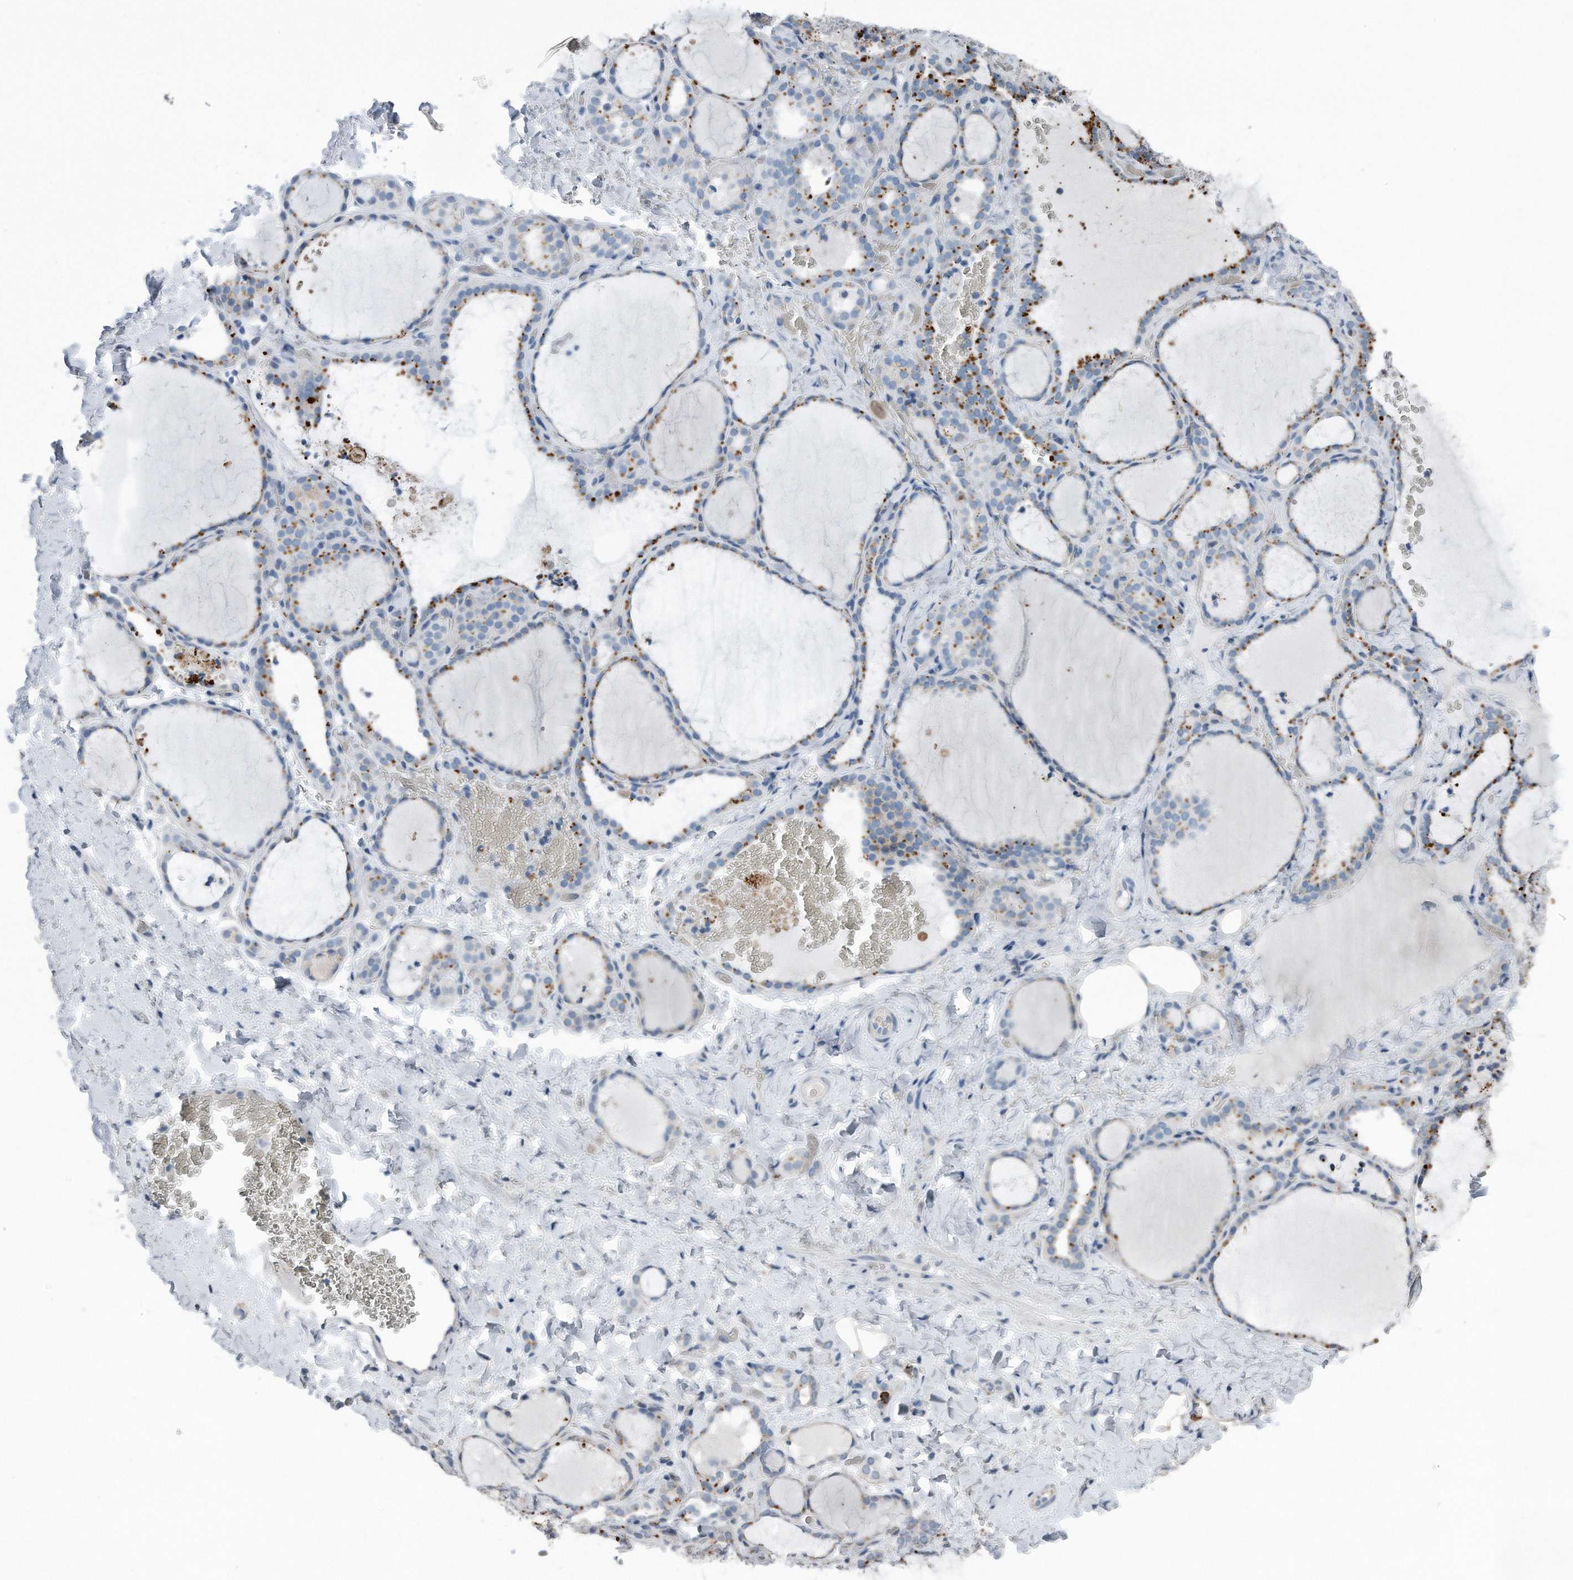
{"staining": {"intensity": "moderate", "quantity": "<25%", "location": "cytoplasmic/membranous"}, "tissue": "thyroid gland", "cell_type": "Glandular cells", "image_type": "normal", "snomed": [{"axis": "morphology", "description": "Normal tissue, NOS"}, {"axis": "topography", "description": "Thyroid gland"}], "caption": "This is a photomicrograph of IHC staining of normal thyroid gland, which shows moderate staining in the cytoplasmic/membranous of glandular cells.", "gene": "ZNF772", "patient": {"sex": "female", "age": 22}}